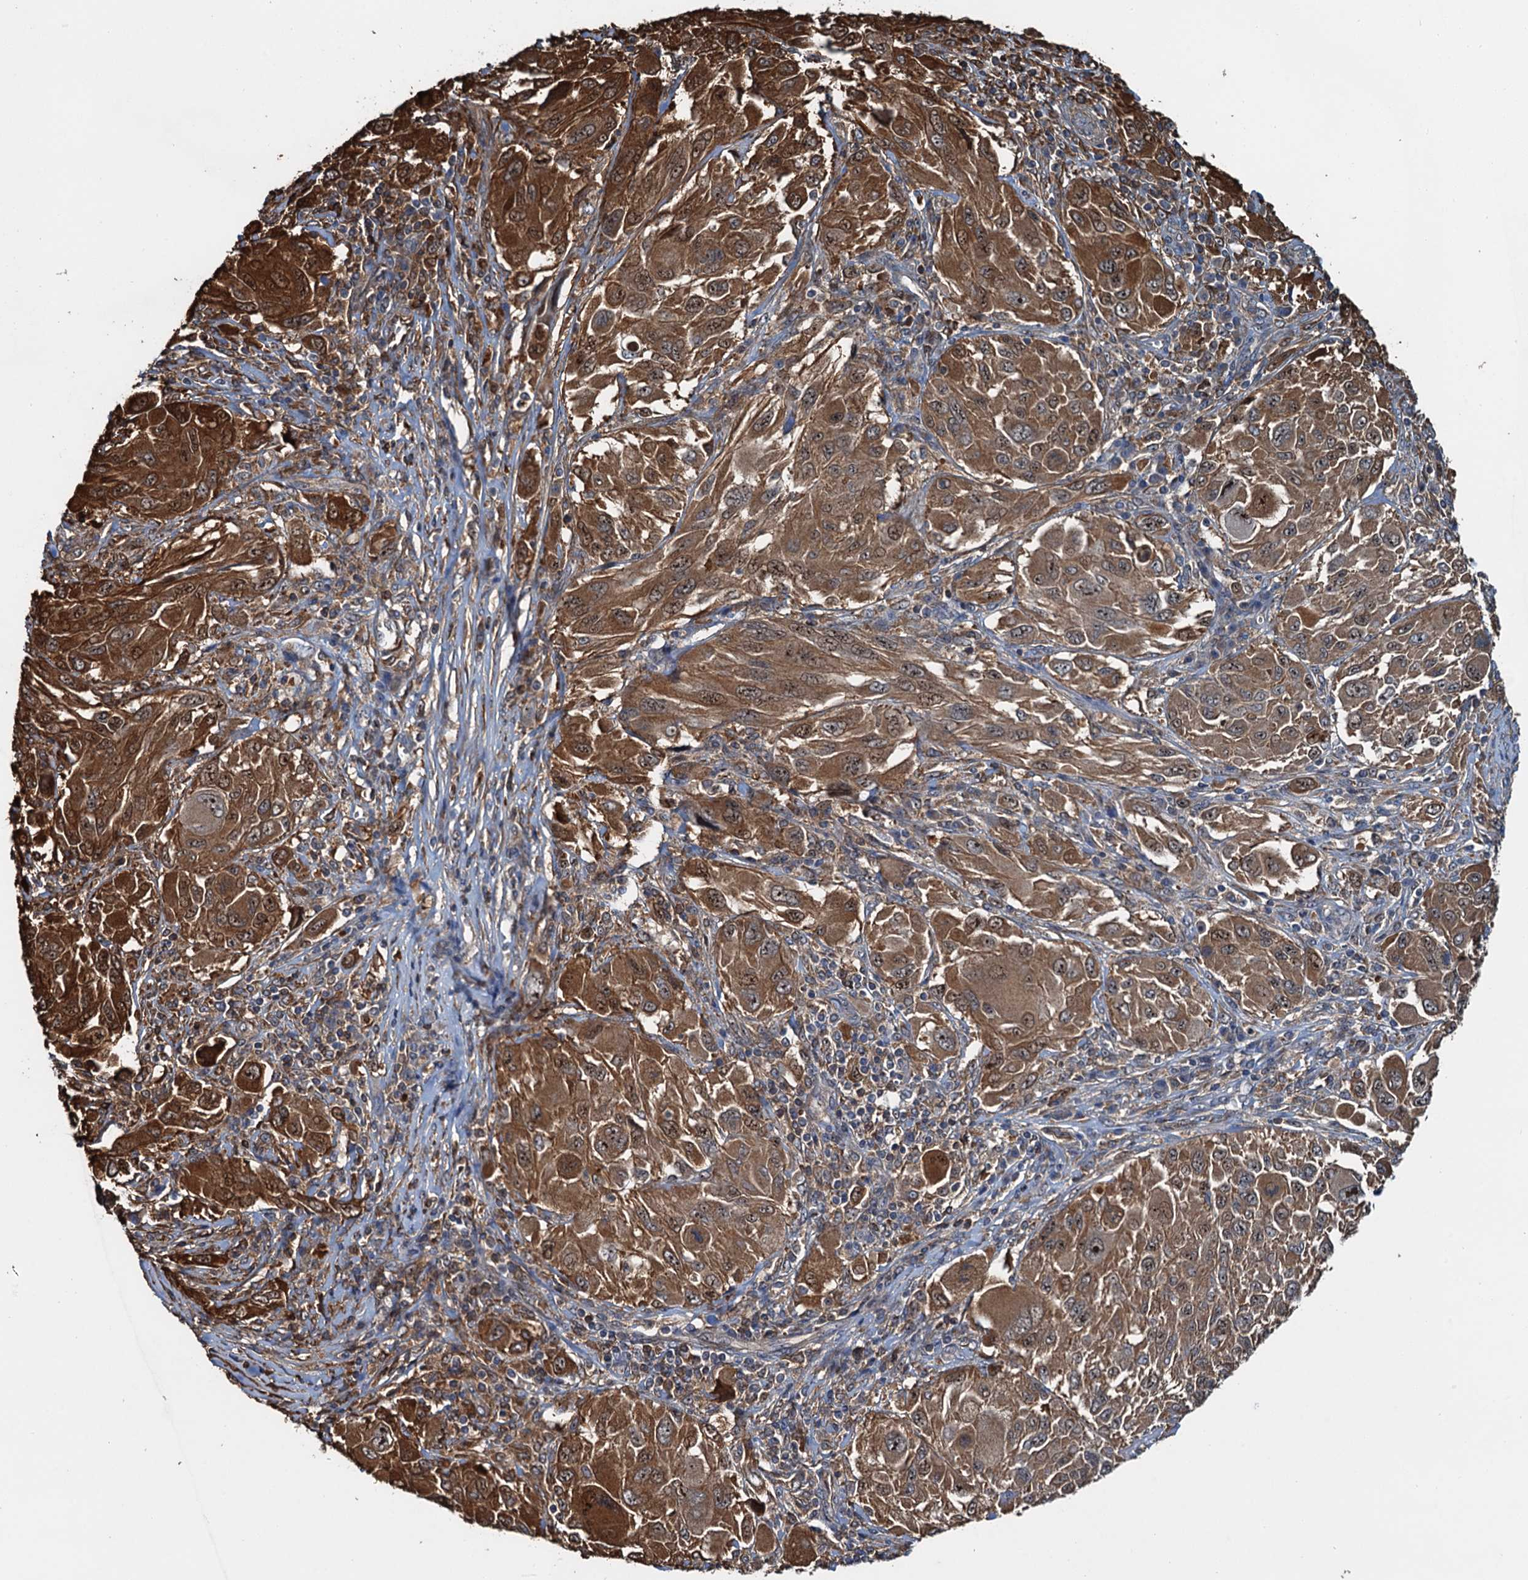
{"staining": {"intensity": "moderate", "quantity": ">75%", "location": "cytoplasmic/membranous"}, "tissue": "melanoma", "cell_type": "Tumor cells", "image_type": "cancer", "snomed": [{"axis": "morphology", "description": "Malignant melanoma, NOS"}, {"axis": "topography", "description": "Skin"}], "caption": "Immunohistochemistry photomicrograph of neoplastic tissue: human malignant melanoma stained using immunohistochemistry demonstrates medium levels of moderate protein expression localized specifically in the cytoplasmic/membranous of tumor cells, appearing as a cytoplasmic/membranous brown color.", "gene": "USP6NL", "patient": {"sex": "female", "age": 91}}